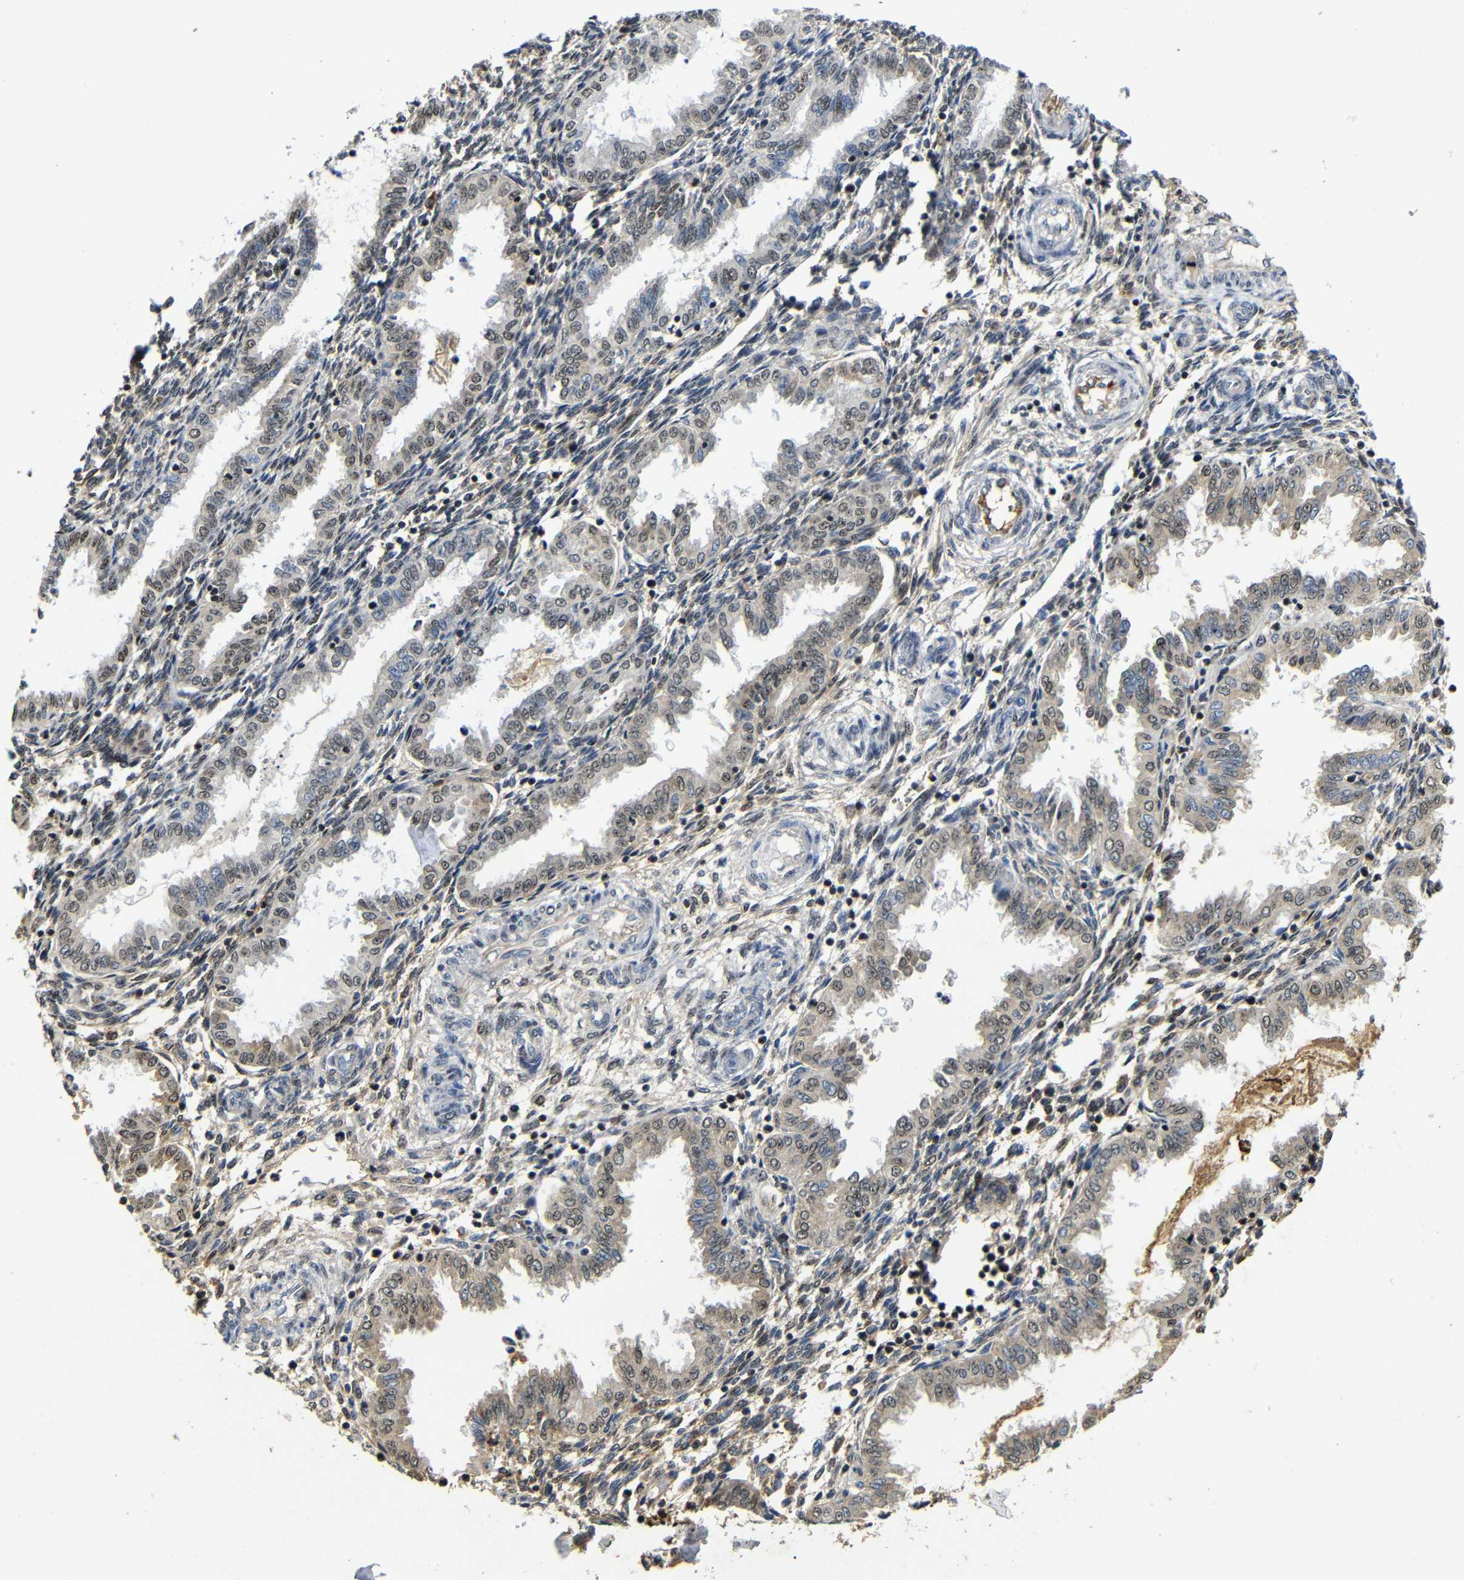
{"staining": {"intensity": "negative", "quantity": "none", "location": "none"}, "tissue": "endometrium", "cell_type": "Cells in endometrial stroma", "image_type": "normal", "snomed": [{"axis": "morphology", "description": "Normal tissue, NOS"}, {"axis": "topography", "description": "Endometrium"}], "caption": "Immunohistochemical staining of unremarkable human endometrium reveals no significant expression in cells in endometrial stroma.", "gene": "MYC", "patient": {"sex": "female", "age": 33}}